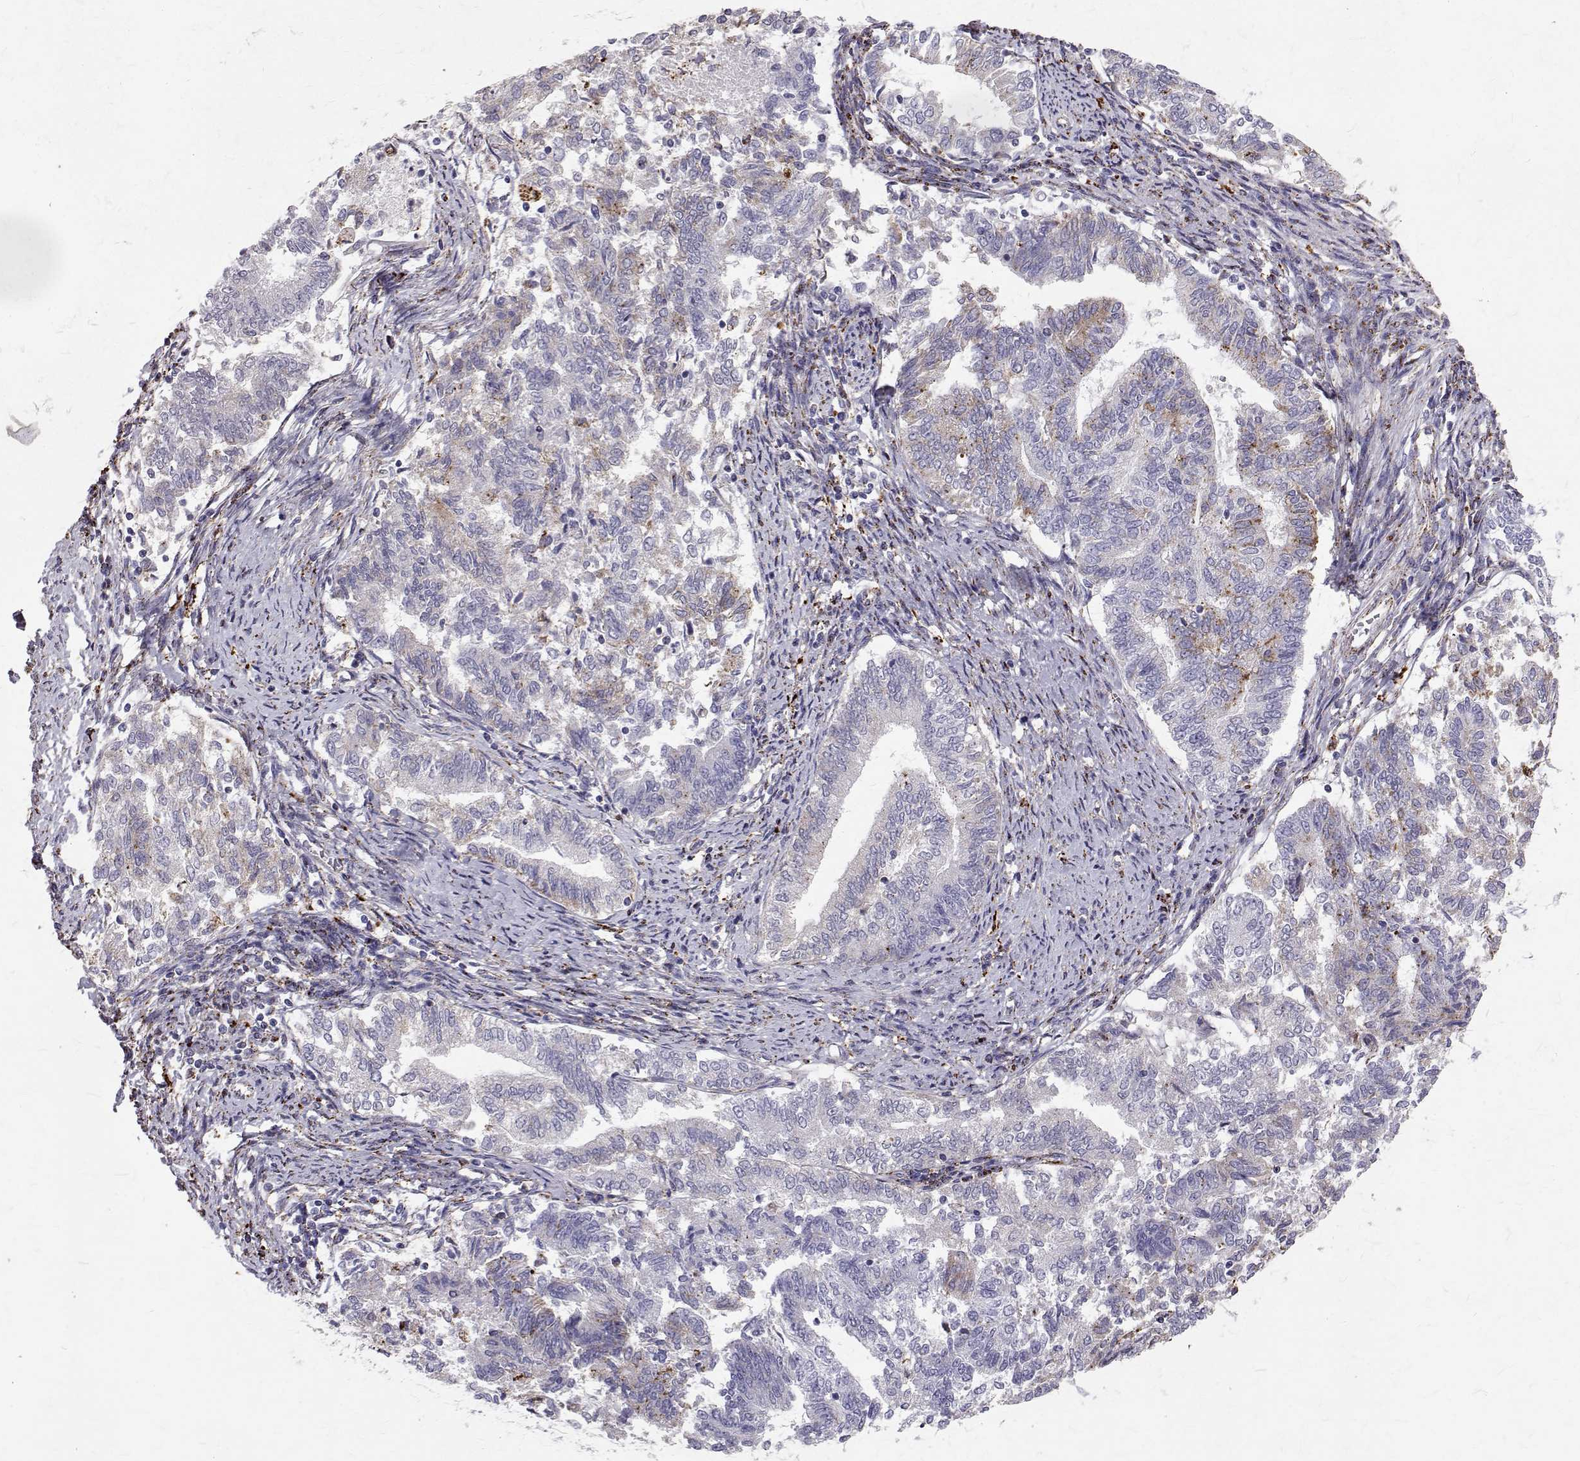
{"staining": {"intensity": "moderate", "quantity": "<25%", "location": "cytoplasmic/membranous"}, "tissue": "endometrial cancer", "cell_type": "Tumor cells", "image_type": "cancer", "snomed": [{"axis": "morphology", "description": "Adenocarcinoma, NOS"}, {"axis": "topography", "description": "Endometrium"}], "caption": "Moderate cytoplasmic/membranous positivity for a protein is identified in about <25% of tumor cells of endometrial cancer (adenocarcinoma) using immunohistochemistry (IHC).", "gene": "TPP1", "patient": {"sex": "female", "age": 65}}